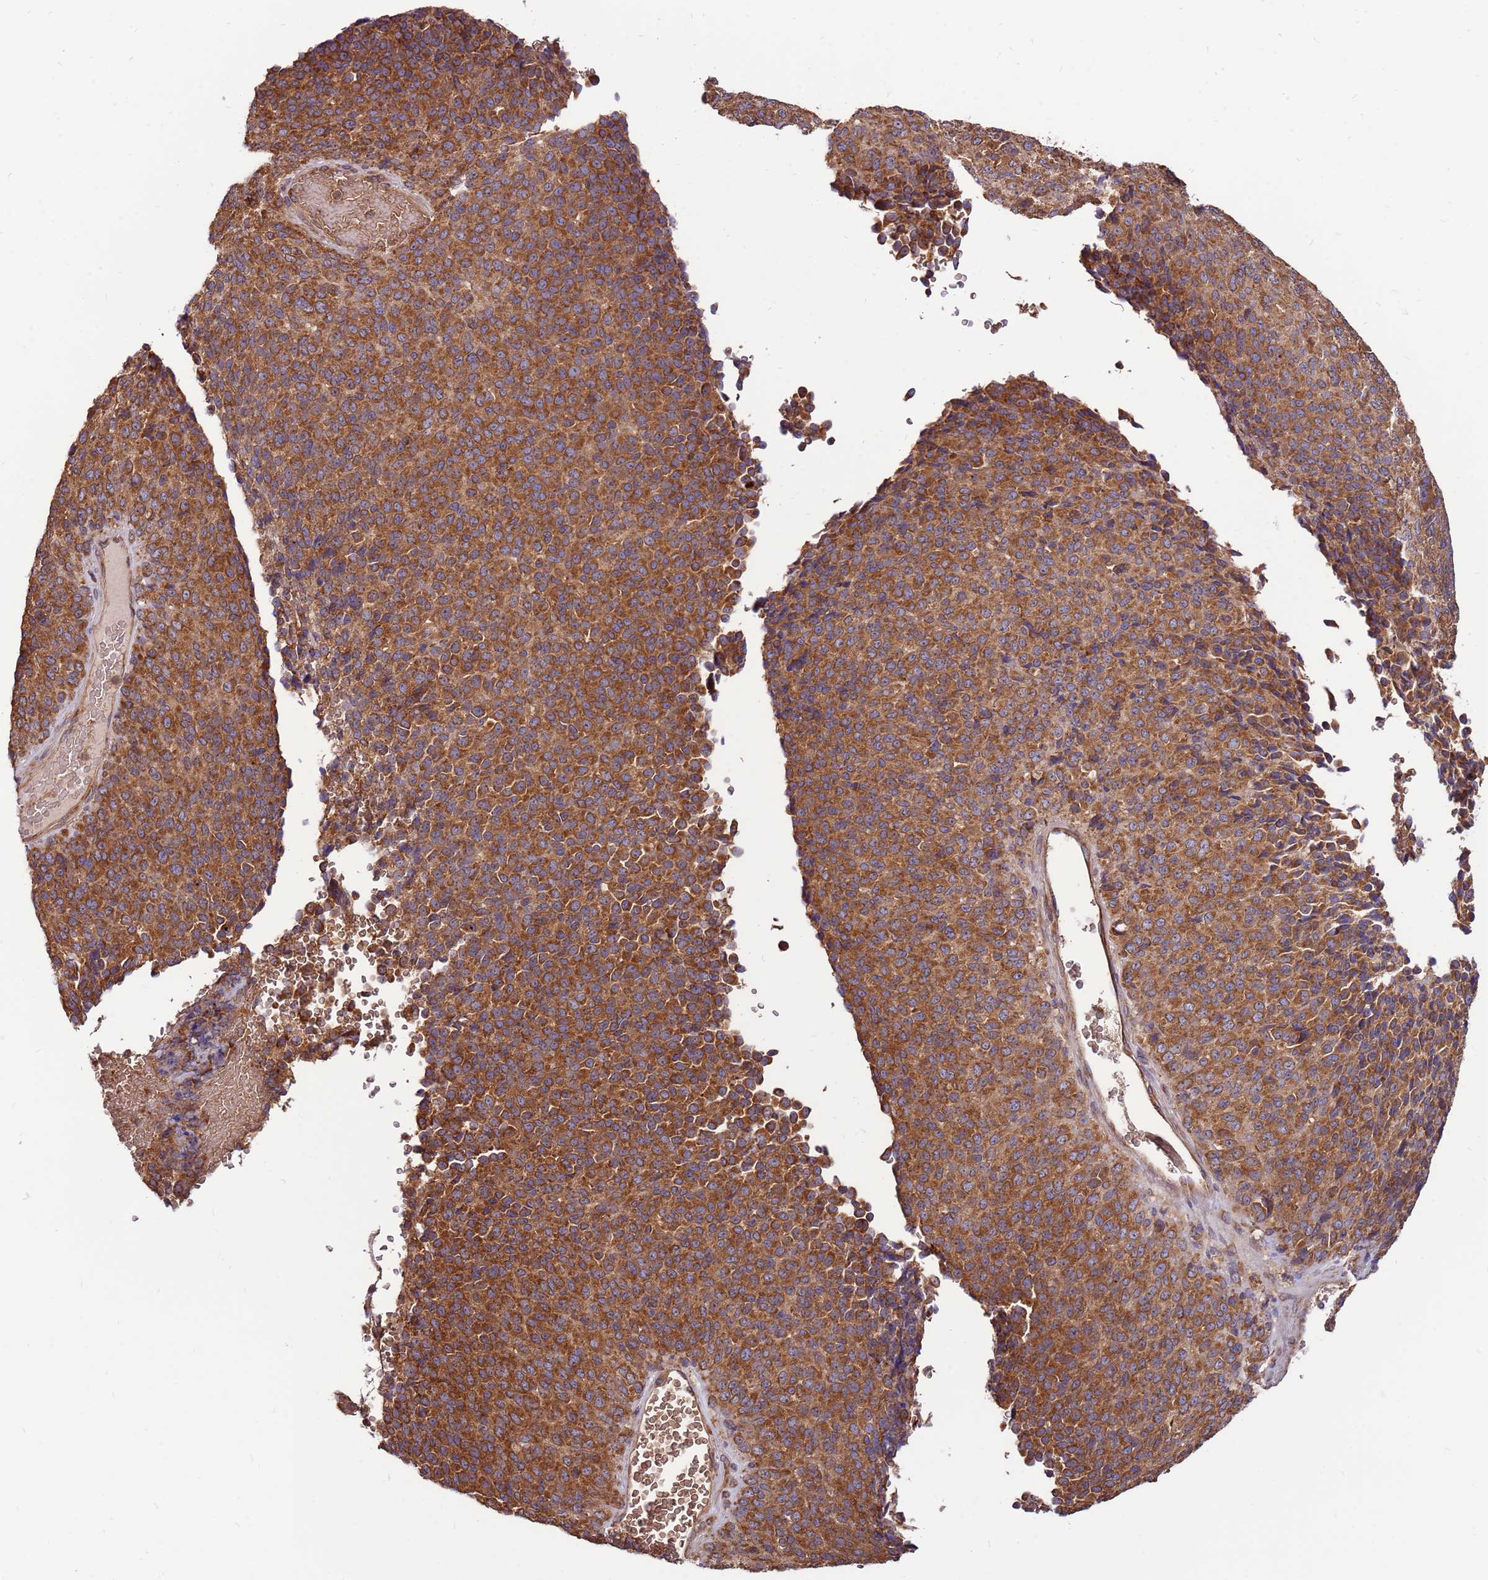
{"staining": {"intensity": "strong", "quantity": ">75%", "location": "cytoplasmic/membranous"}, "tissue": "melanoma", "cell_type": "Tumor cells", "image_type": "cancer", "snomed": [{"axis": "morphology", "description": "Malignant melanoma, Metastatic site"}, {"axis": "topography", "description": "Brain"}], "caption": "Tumor cells reveal high levels of strong cytoplasmic/membranous expression in approximately >75% of cells in human malignant melanoma (metastatic site). The staining was performed using DAB (3,3'-diaminobenzidine) to visualize the protein expression in brown, while the nuclei were stained in blue with hematoxylin (Magnification: 20x).", "gene": "SLC44A5", "patient": {"sex": "female", "age": 56}}